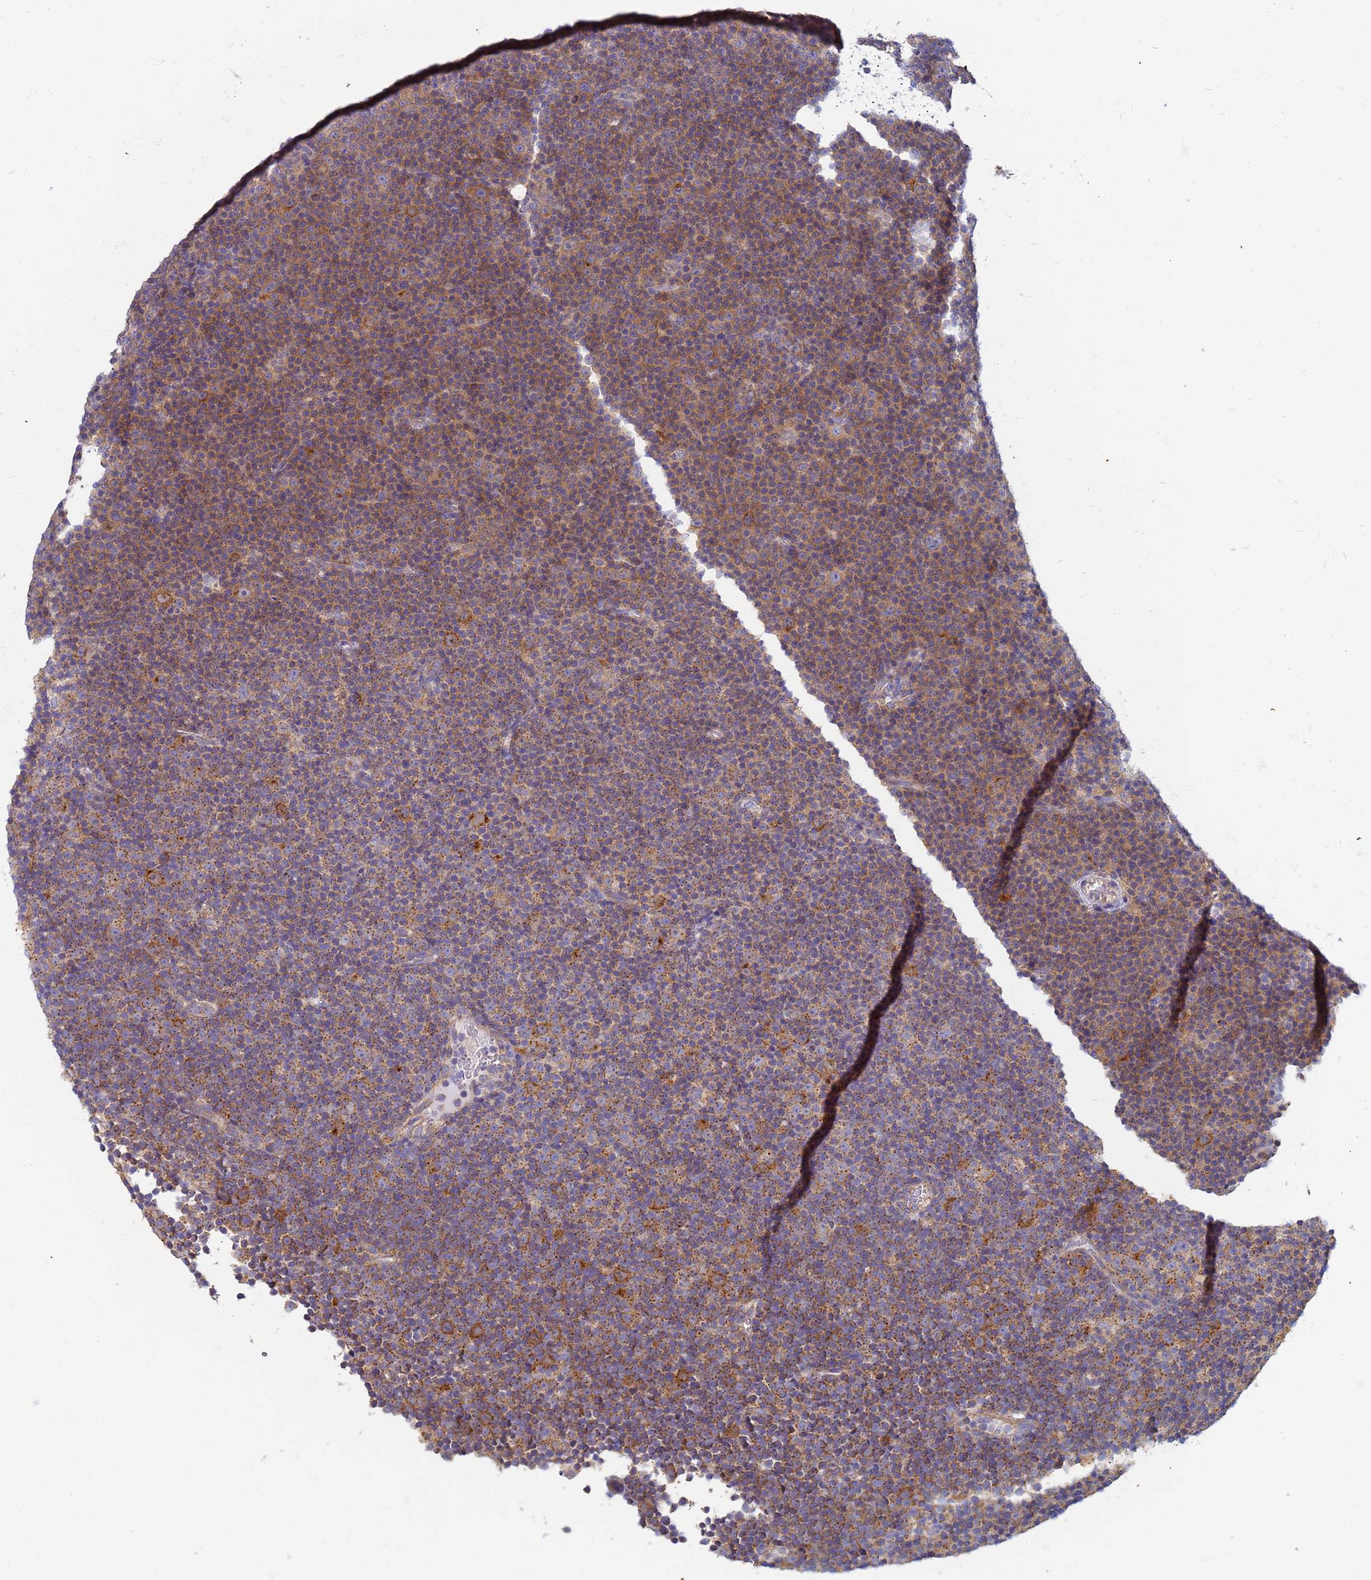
{"staining": {"intensity": "moderate", "quantity": ">75%", "location": "cytoplasmic/membranous"}, "tissue": "lymphoma", "cell_type": "Tumor cells", "image_type": "cancer", "snomed": [{"axis": "morphology", "description": "Malignant lymphoma, non-Hodgkin's type, Low grade"}, {"axis": "topography", "description": "Lymph node"}], "caption": "Protein expression analysis of low-grade malignant lymphoma, non-Hodgkin's type exhibits moderate cytoplasmic/membranous positivity in about >75% of tumor cells.", "gene": "EEA1", "patient": {"sex": "female", "age": 67}}